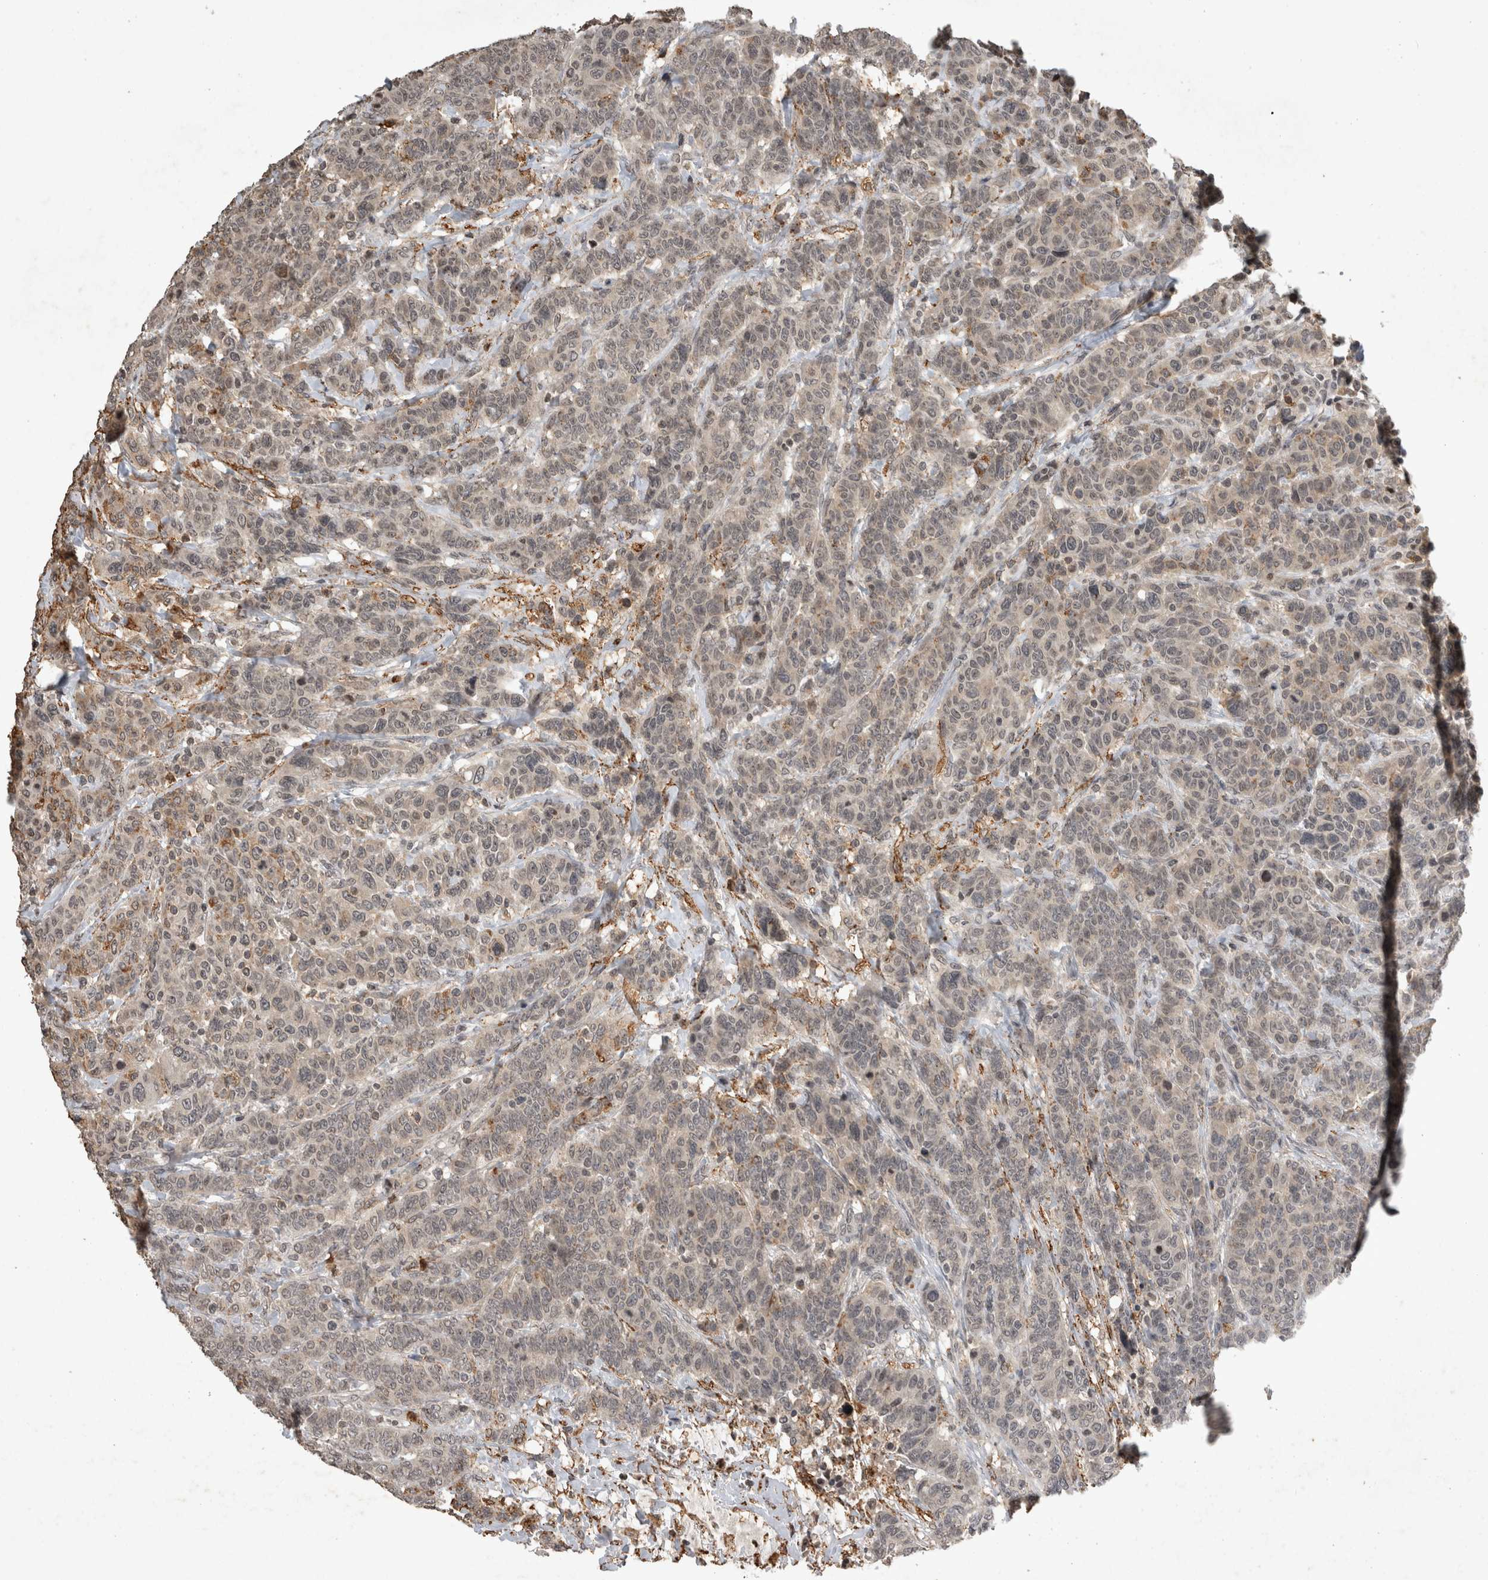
{"staining": {"intensity": "negative", "quantity": "none", "location": "none"}, "tissue": "breast cancer", "cell_type": "Tumor cells", "image_type": "cancer", "snomed": [{"axis": "morphology", "description": "Duct carcinoma"}, {"axis": "topography", "description": "Breast"}], "caption": "The photomicrograph demonstrates no significant expression in tumor cells of breast cancer.", "gene": "HRK", "patient": {"sex": "female", "age": 37}}